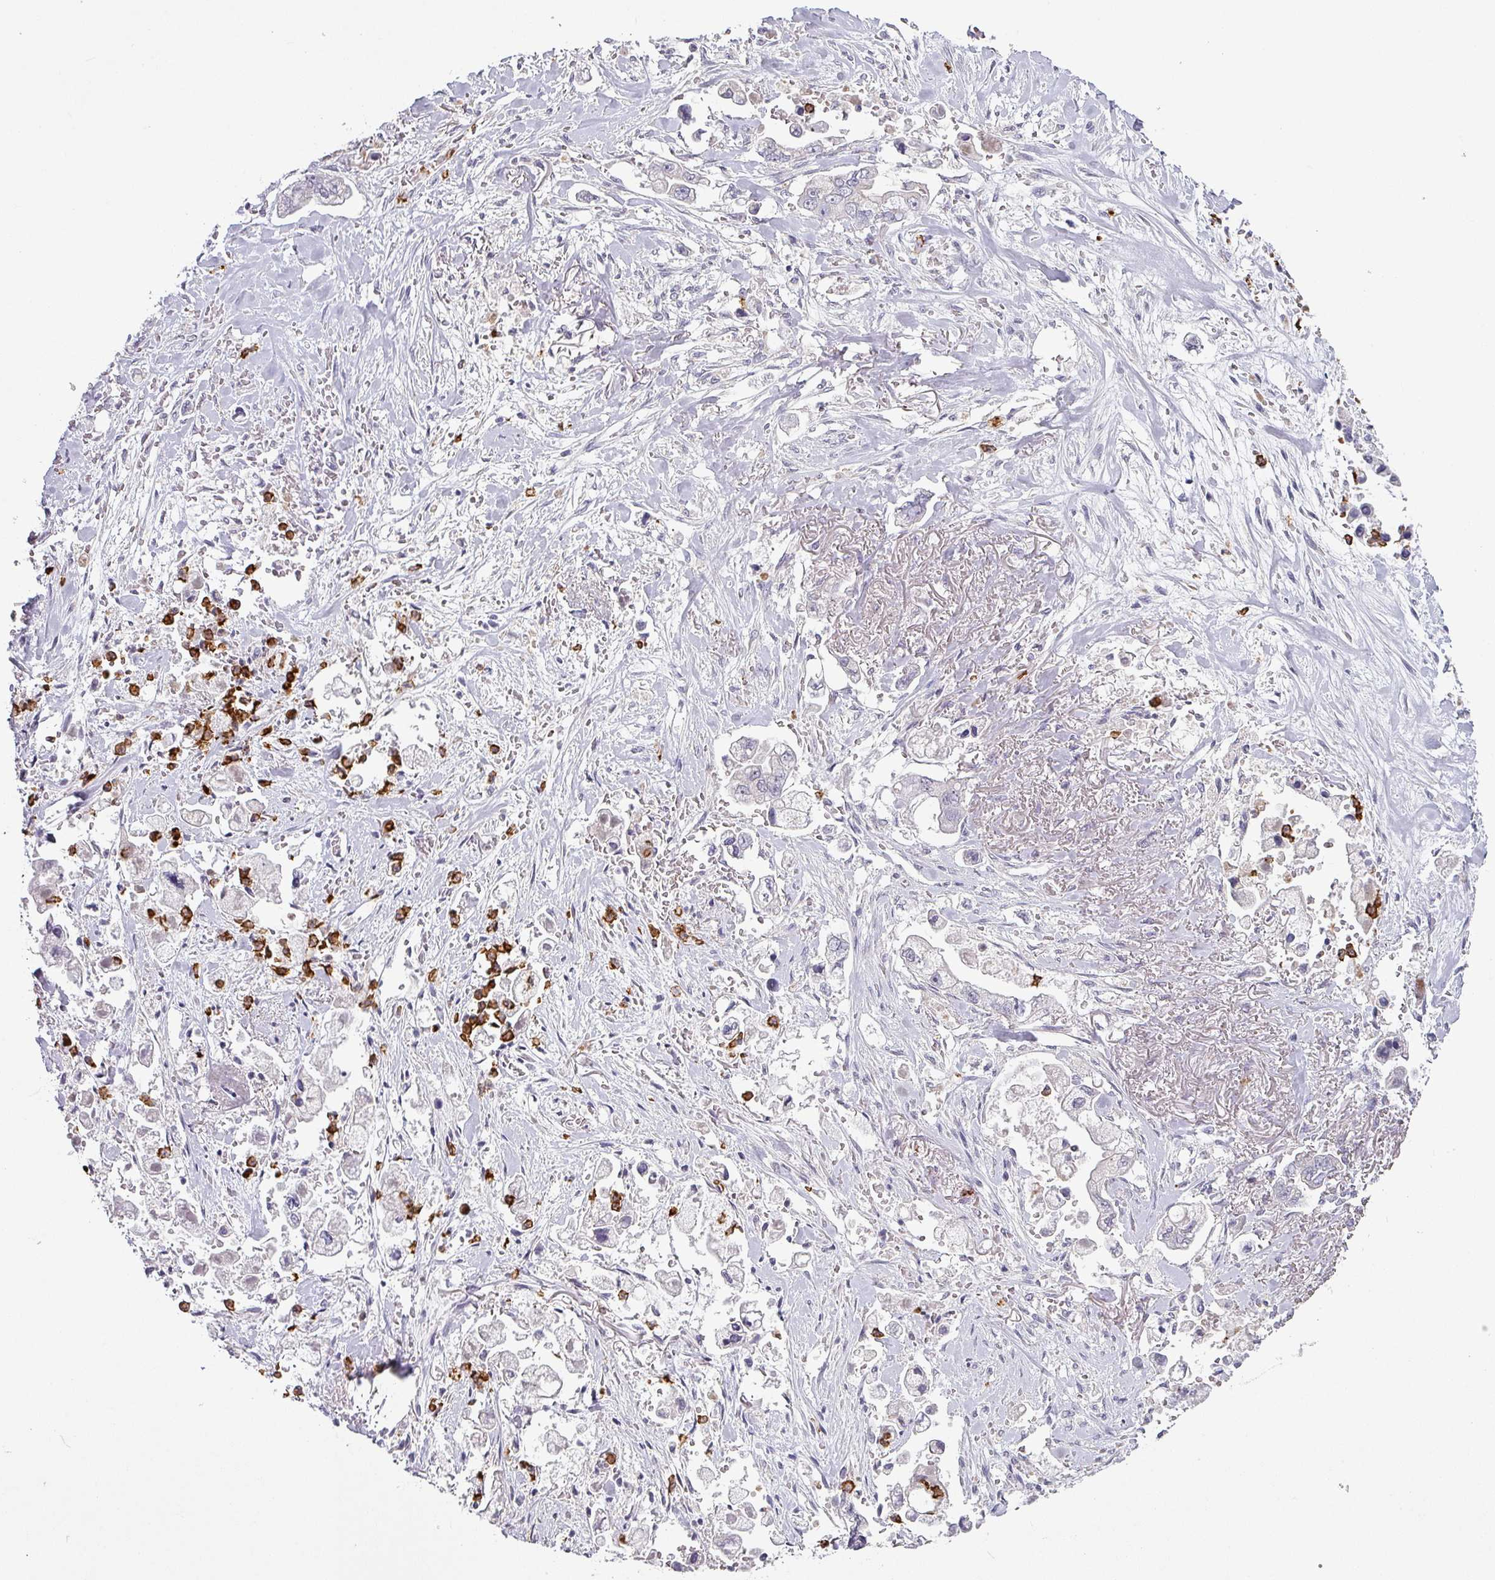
{"staining": {"intensity": "negative", "quantity": "none", "location": "none"}, "tissue": "stomach cancer", "cell_type": "Tumor cells", "image_type": "cancer", "snomed": [{"axis": "morphology", "description": "Adenocarcinoma, NOS"}, {"axis": "topography", "description": "Stomach"}], "caption": "Adenocarcinoma (stomach) was stained to show a protein in brown. There is no significant staining in tumor cells.", "gene": "MAGEC3", "patient": {"sex": "male", "age": 62}}